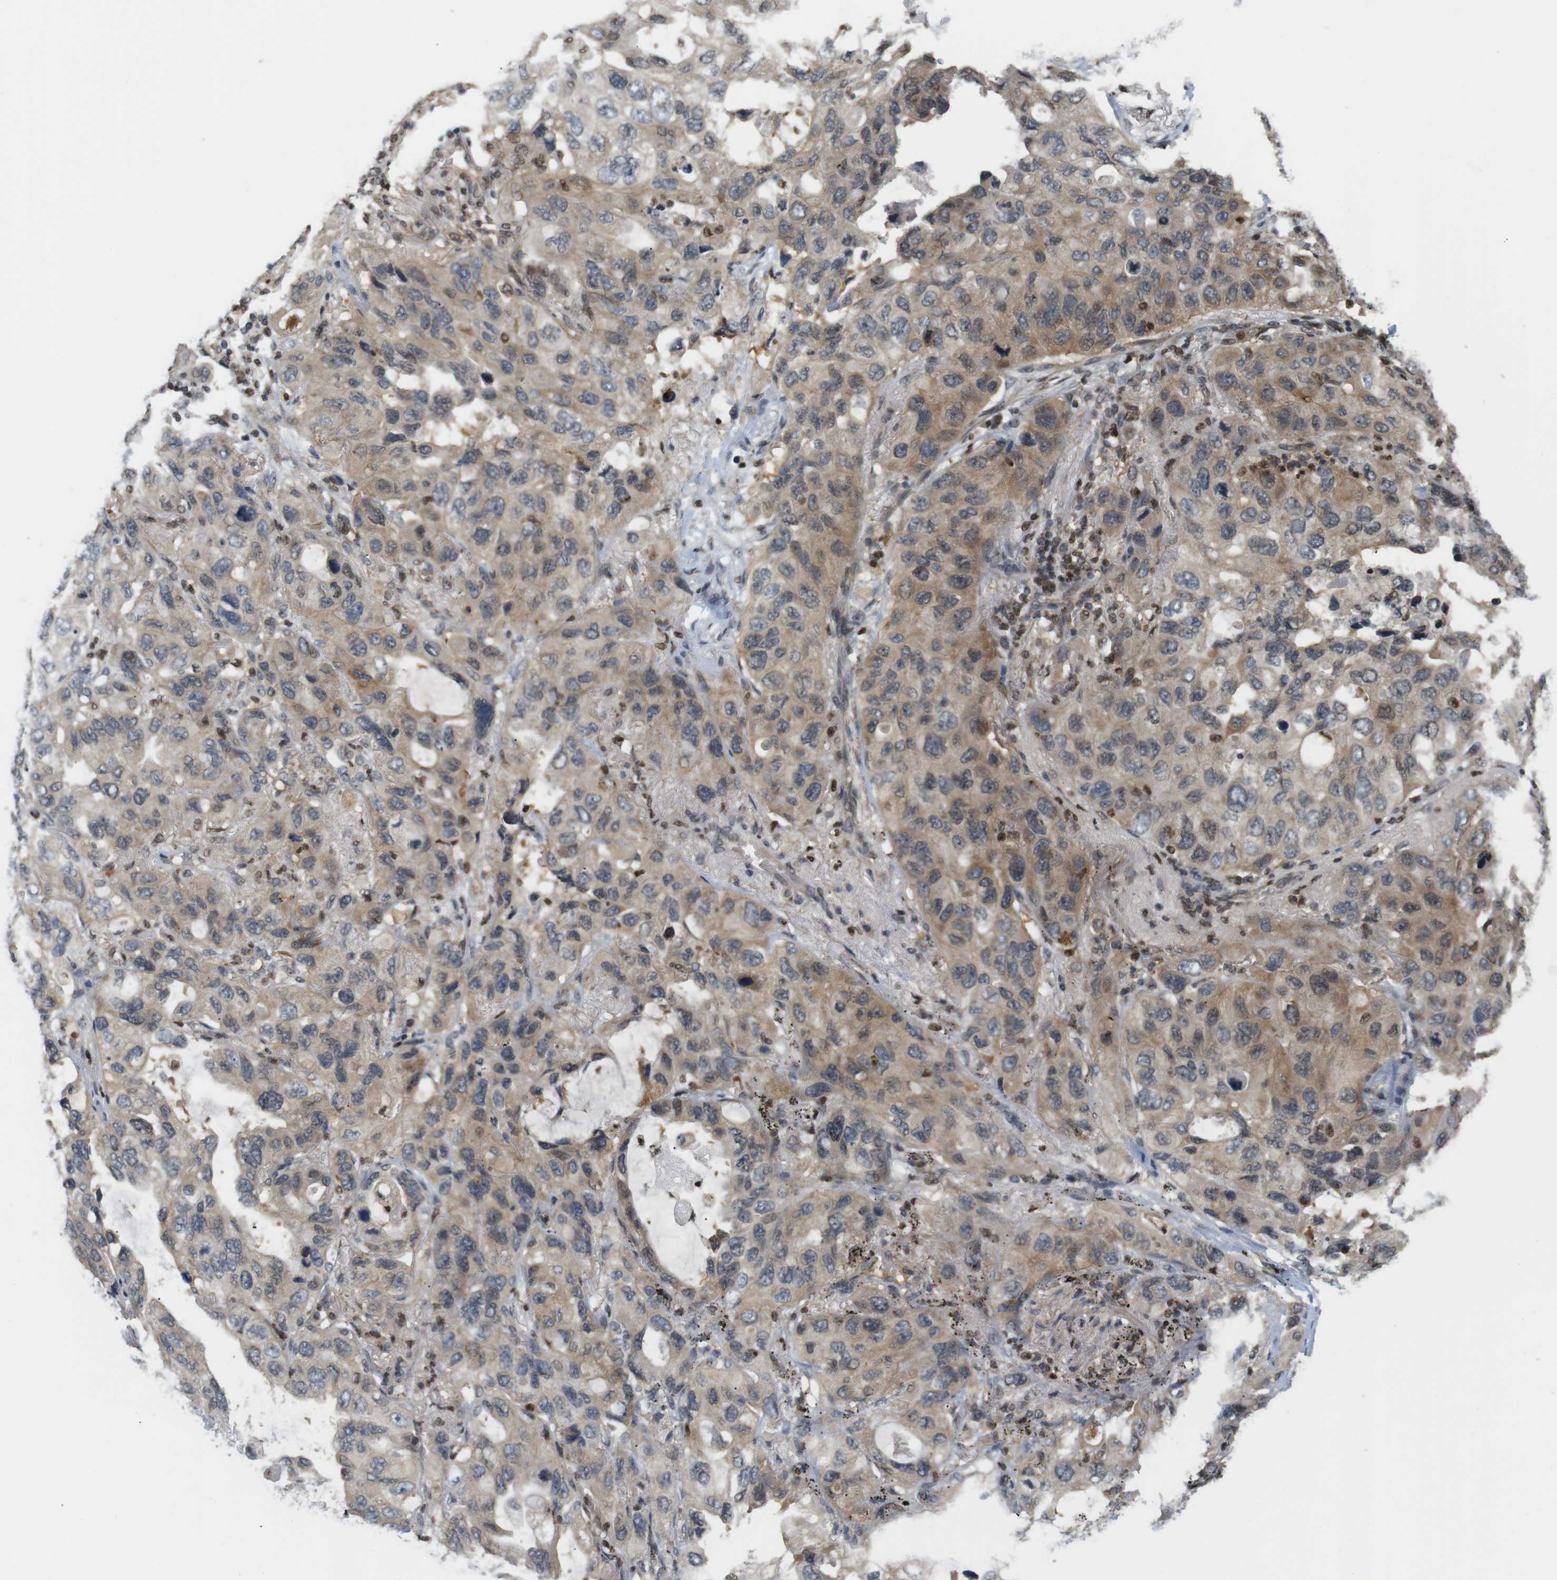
{"staining": {"intensity": "moderate", "quantity": ">75%", "location": "cytoplasmic/membranous"}, "tissue": "lung cancer", "cell_type": "Tumor cells", "image_type": "cancer", "snomed": [{"axis": "morphology", "description": "Squamous cell carcinoma, NOS"}, {"axis": "topography", "description": "Lung"}], "caption": "Moderate cytoplasmic/membranous staining is present in approximately >75% of tumor cells in lung cancer. The protein of interest is shown in brown color, while the nuclei are stained blue.", "gene": "MBD1", "patient": {"sex": "female", "age": 73}}